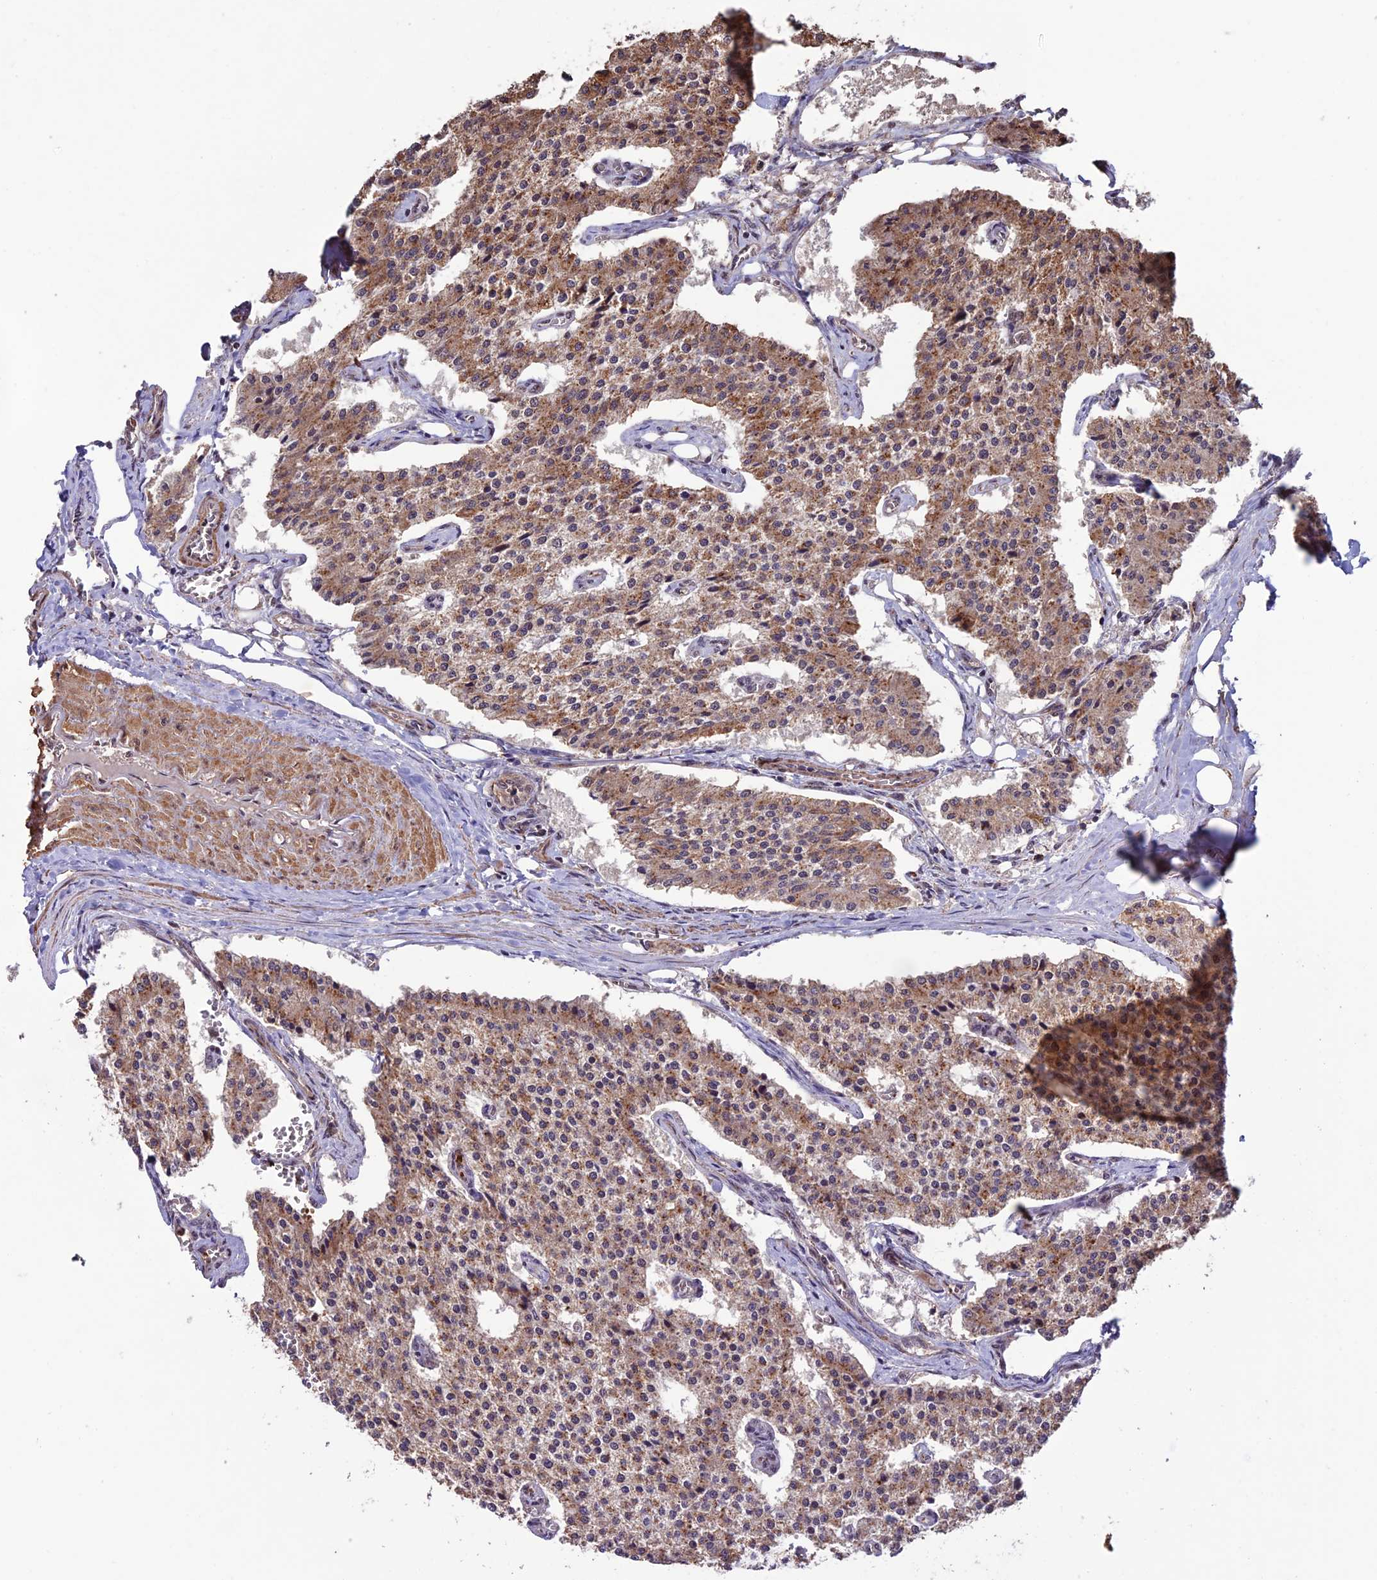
{"staining": {"intensity": "moderate", "quantity": ">75%", "location": "cytoplasmic/membranous"}, "tissue": "carcinoid", "cell_type": "Tumor cells", "image_type": "cancer", "snomed": [{"axis": "morphology", "description": "Carcinoid, malignant, NOS"}, {"axis": "topography", "description": "Colon"}], "caption": "High-magnification brightfield microscopy of carcinoid stained with DAB (3,3'-diaminobenzidine) (brown) and counterstained with hematoxylin (blue). tumor cells exhibit moderate cytoplasmic/membranous expression is present in approximately>75% of cells. The protein of interest is stained brown, and the nuclei are stained in blue (DAB IHC with brightfield microscopy, high magnification).", "gene": "CABIN1", "patient": {"sex": "female", "age": 52}}